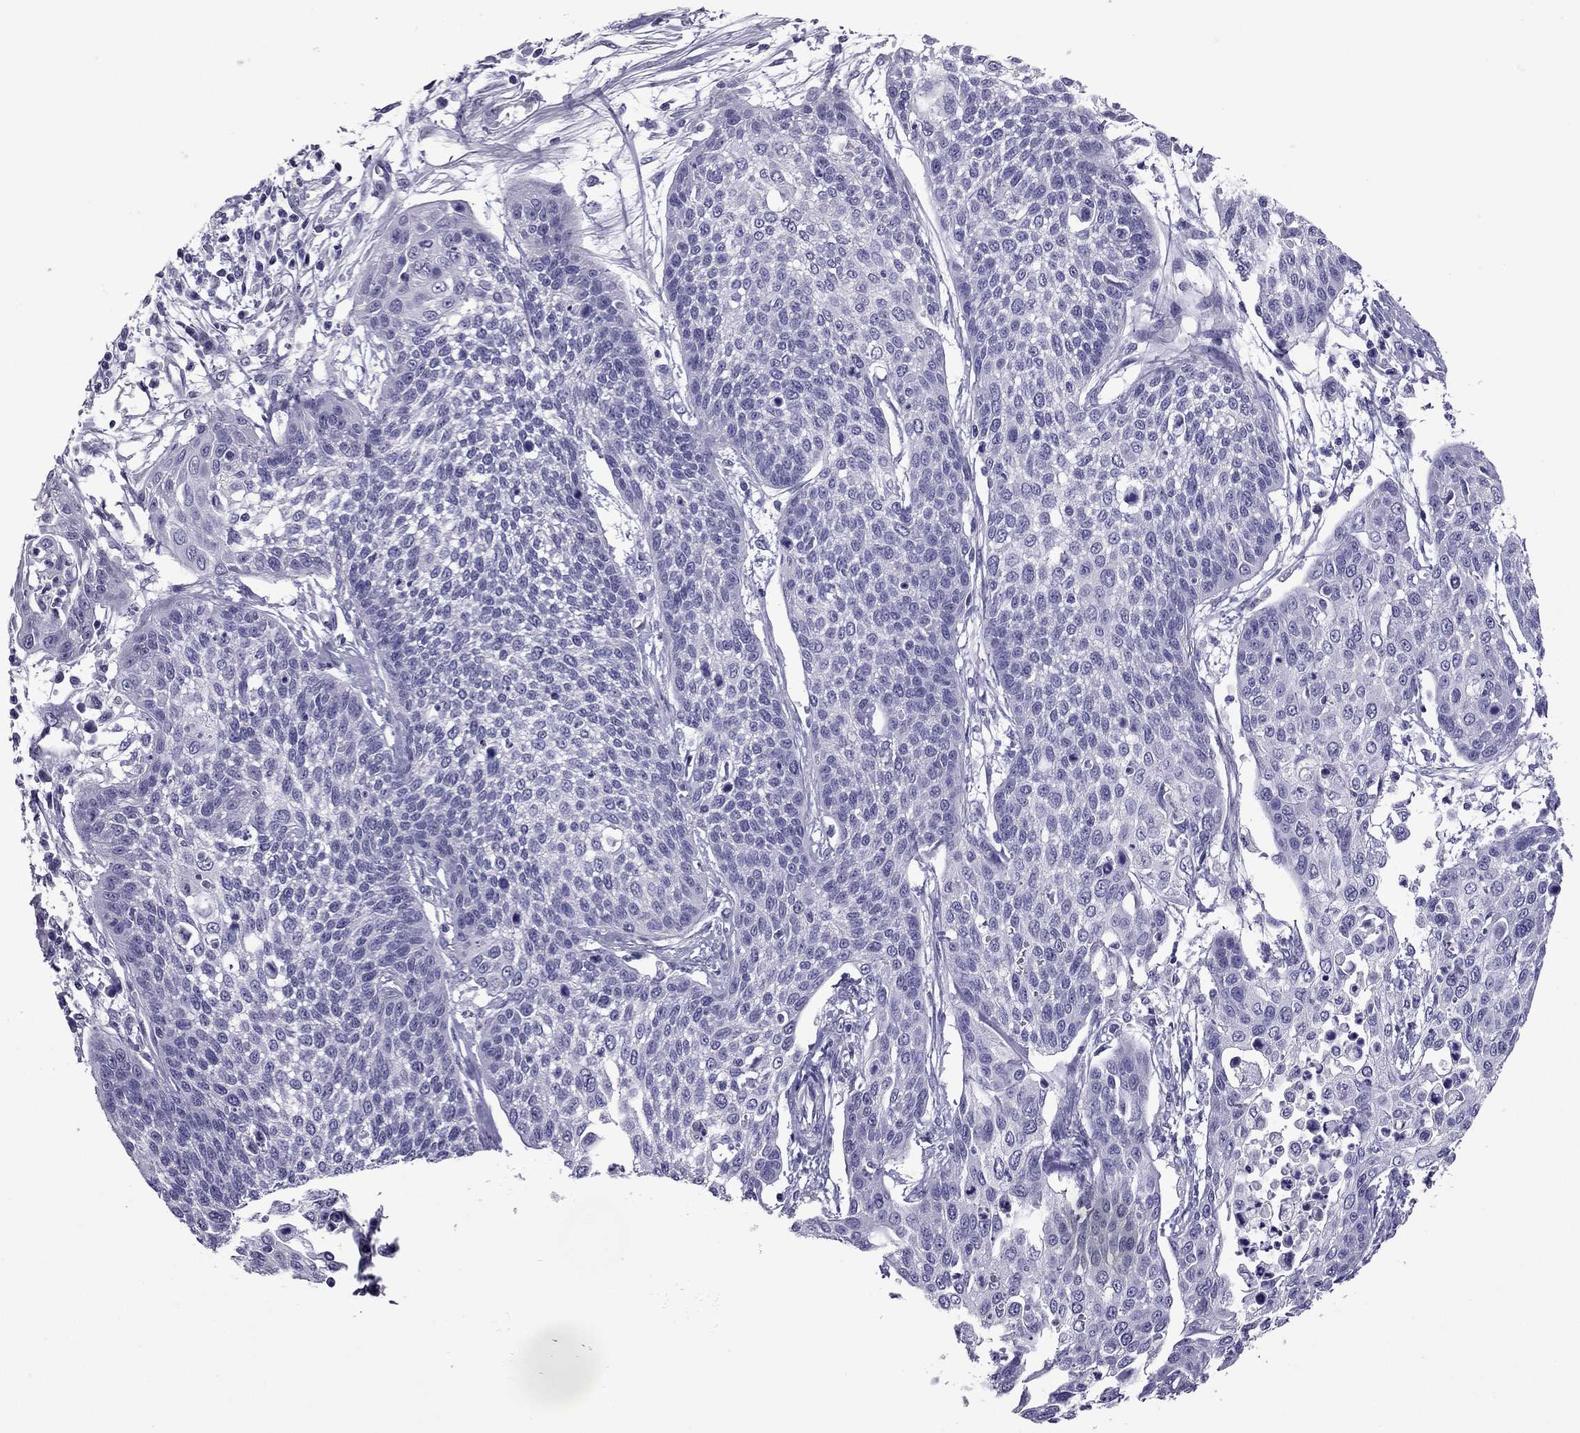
{"staining": {"intensity": "negative", "quantity": "none", "location": "none"}, "tissue": "cervical cancer", "cell_type": "Tumor cells", "image_type": "cancer", "snomed": [{"axis": "morphology", "description": "Squamous cell carcinoma, NOS"}, {"axis": "topography", "description": "Cervix"}], "caption": "Protein analysis of squamous cell carcinoma (cervical) displays no significant positivity in tumor cells.", "gene": "PDE6A", "patient": {"sex": "female", "age": 34}}